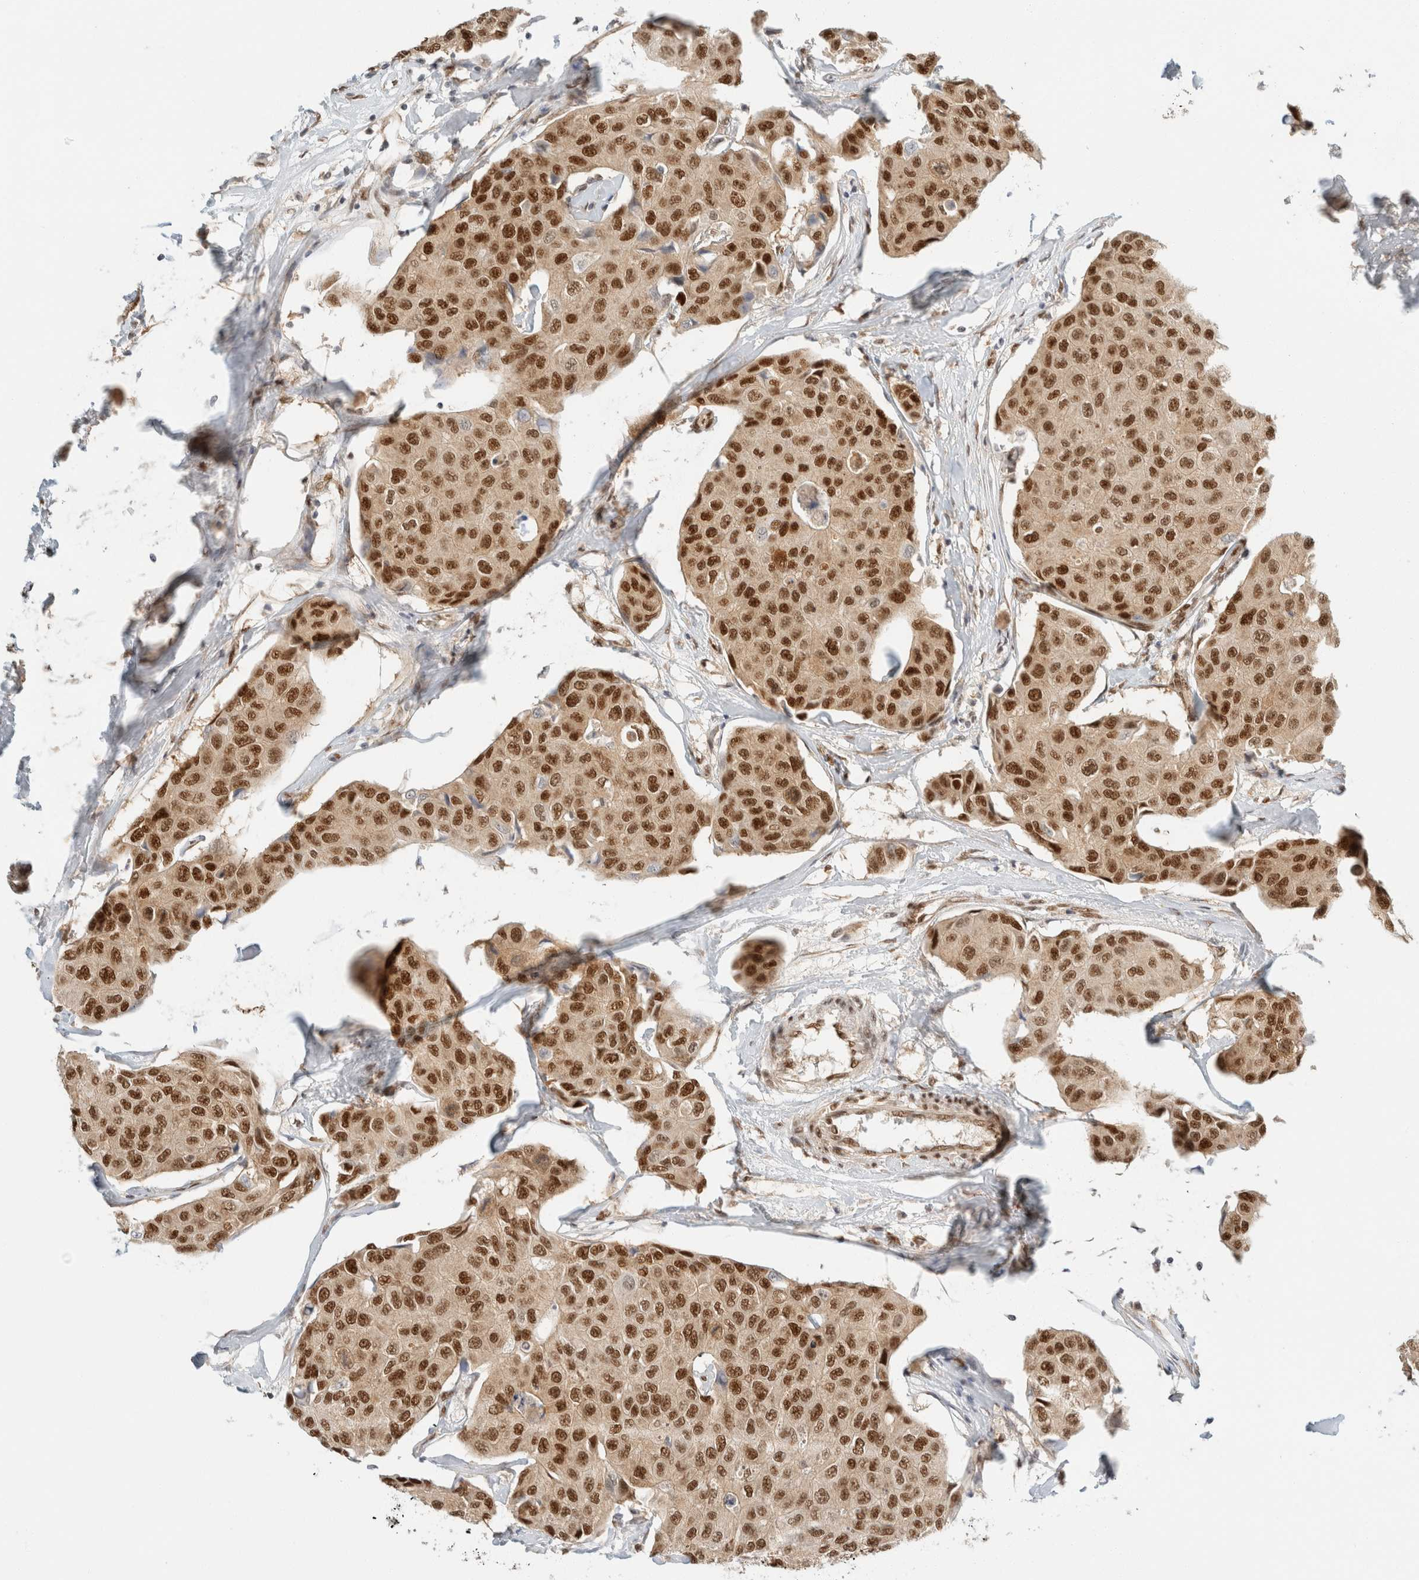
{"staining": {"intensity": "strong", "quantity": ">75%", "location": "nuclear"}, "tissue": "breast cancer", "cell_type": "Tumor cells", "image_type": "cancer", "snomed": [{"axis": "morphology", "description": "Duct carcinoma"}, {"axis": "topography", "description": "Breast"}], "caption": "Strong nuclear expression for a protein is present in about >75% of tumor cells of breast intraductal carcinoma using IHC.", "gene": "ZNF768", "patient": {"sex": "female", "age": 80}}